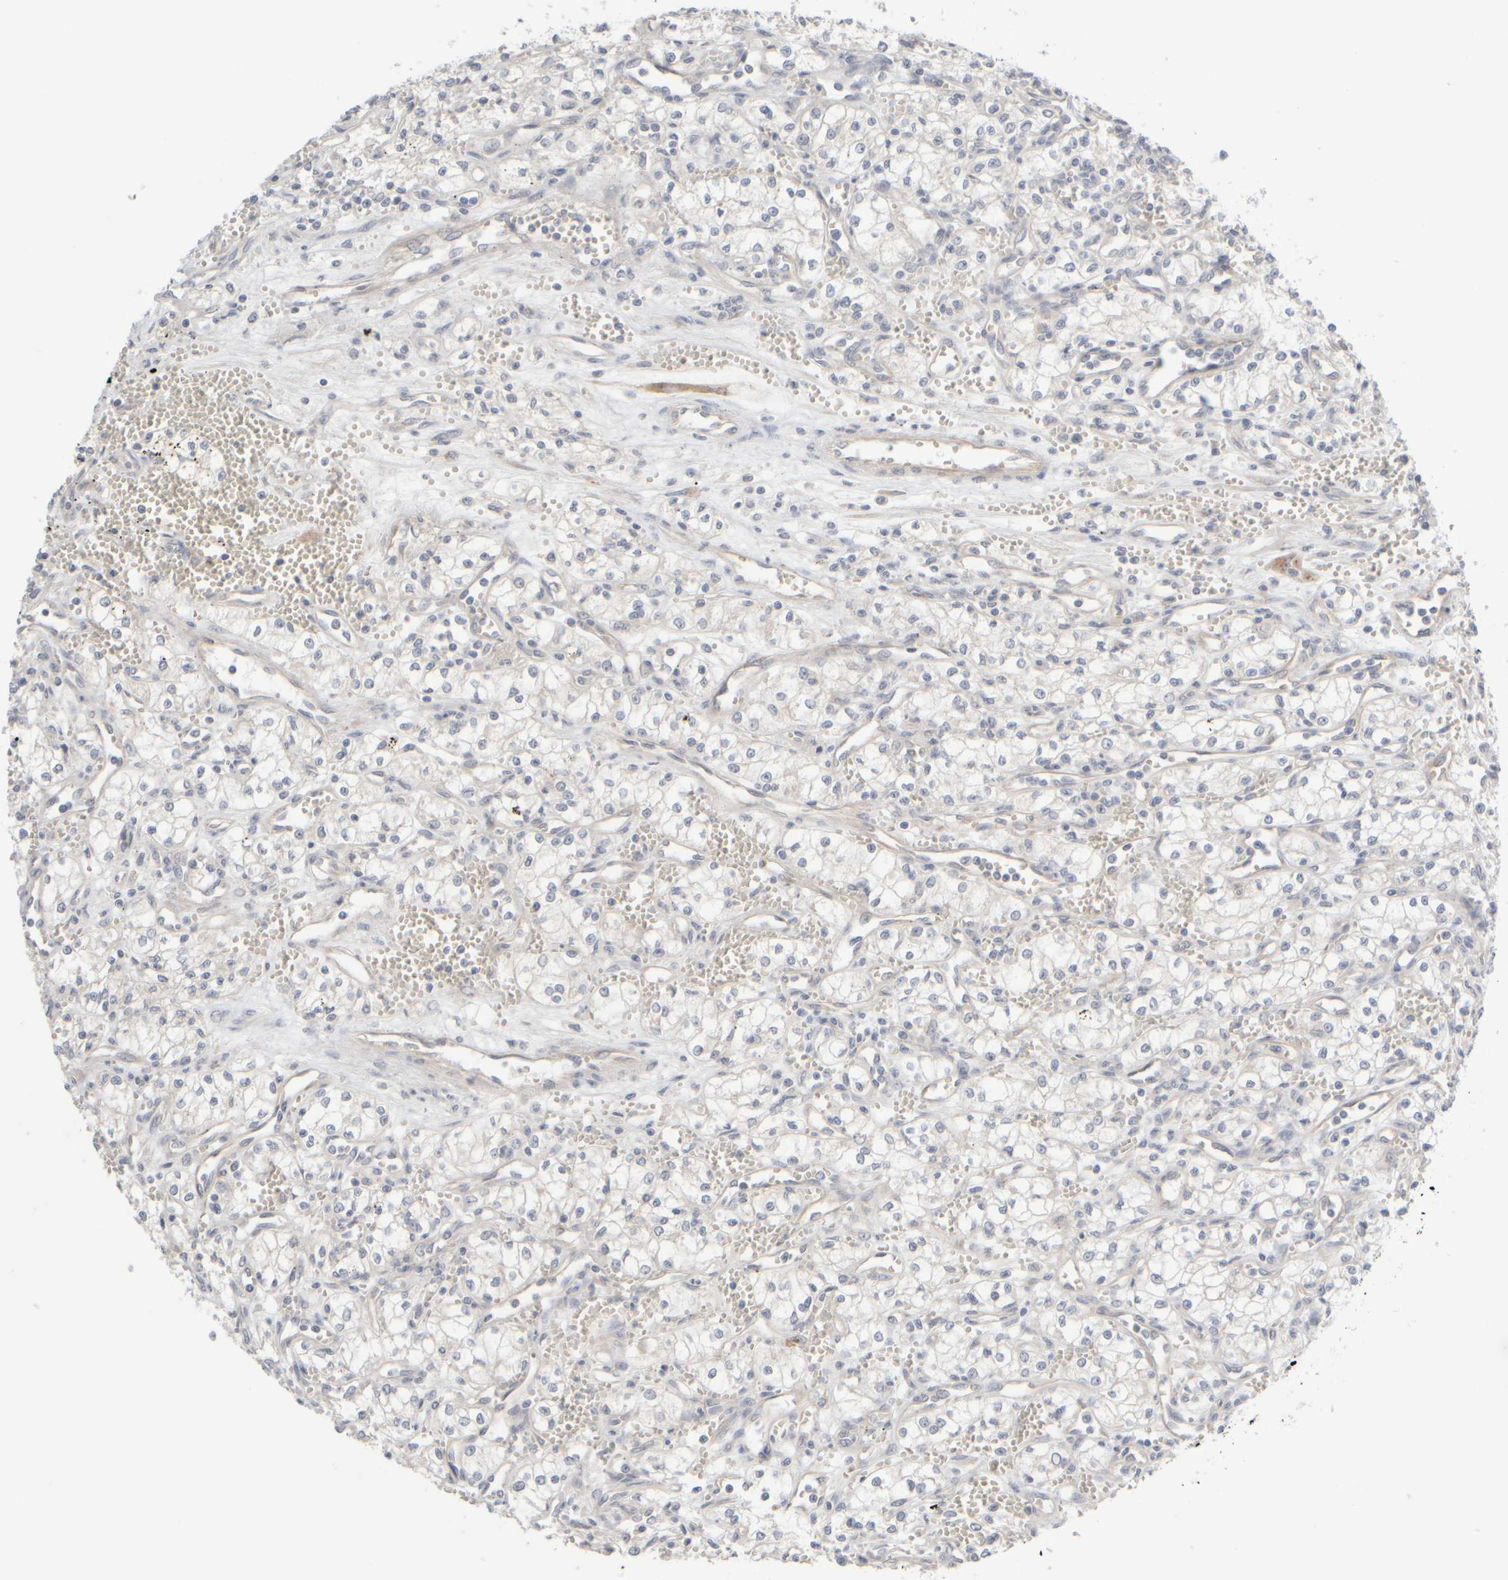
{"staining": {"intensity": "negative", "quantity": "none", "location": "none"}, "tissue": "renal cancer", "cell_type": "Tumor cells", "image_type": "cancer", "snomed": [{"axis": "morphology", "description": "Adenocarcinoma, NOS"}, {"axis": "topography", "description": "Kidney"}], "caption": "The micrograph demonstrates no significant positivity in tumor cells of renal cancer.", "gene": "GOPC", "patient": {"sex": "male", "age": 59}}